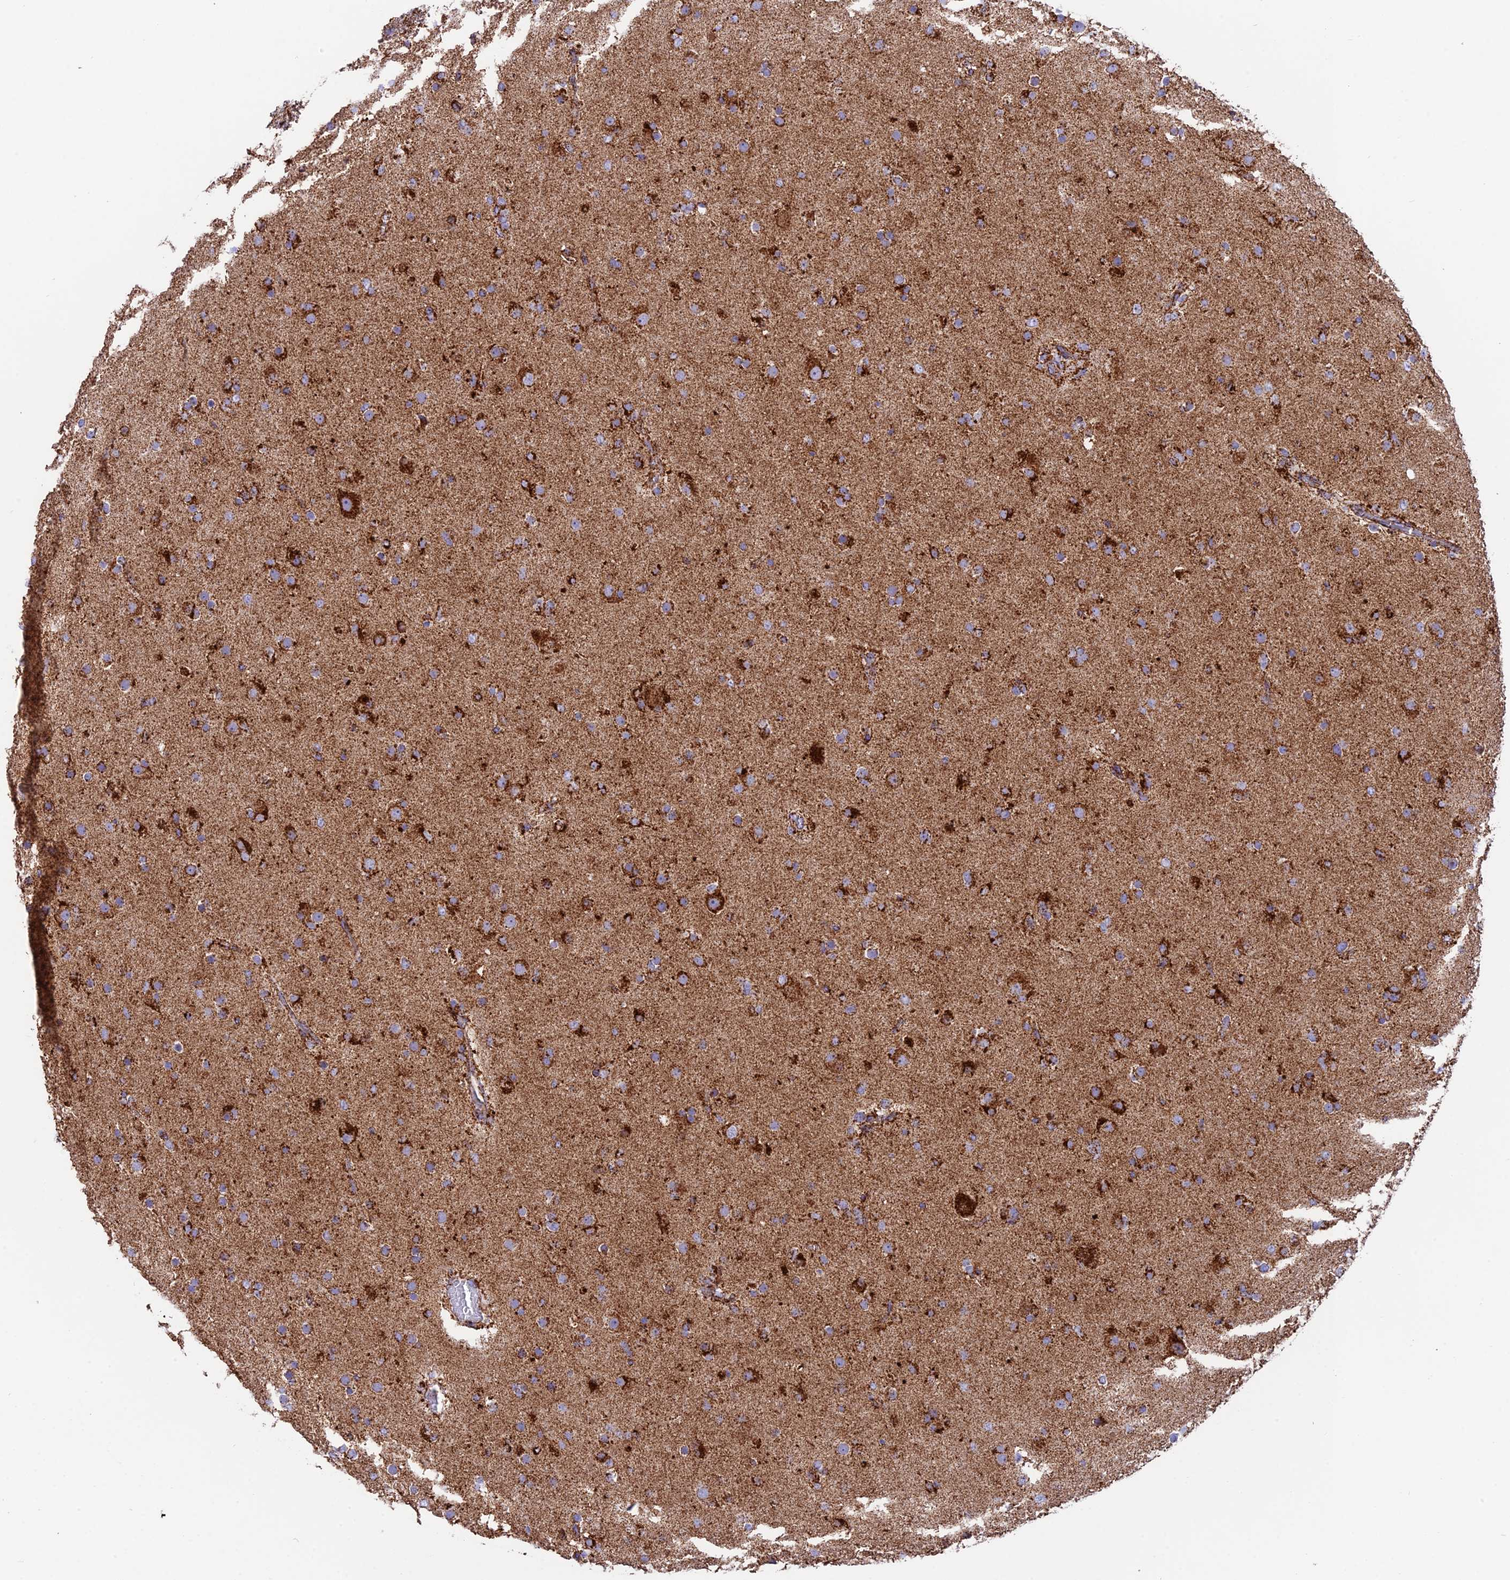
{"staining": {"intensity": "strong", "quantity": "25%-75%", "location": "cytoplasmic/membranous"}, "tissue": "glioma", "cell_type": "Tumor cells", "image_type": "cancer", "snomed": [{"axis": "morphology", "description": "Glioma, malignant, Low grade"}, {"axis": "topography", "description": "Brain"}], "caption": "An immunohistochemistry (IHC) histopathology image of neoplastic tissue is shown. Protein staining in brown shows strong cytoplasmic/membranous positivity in glioma within tumor cells.", "gene": "CHCHD3", "patient": {"sex": "male", "age": 65}}